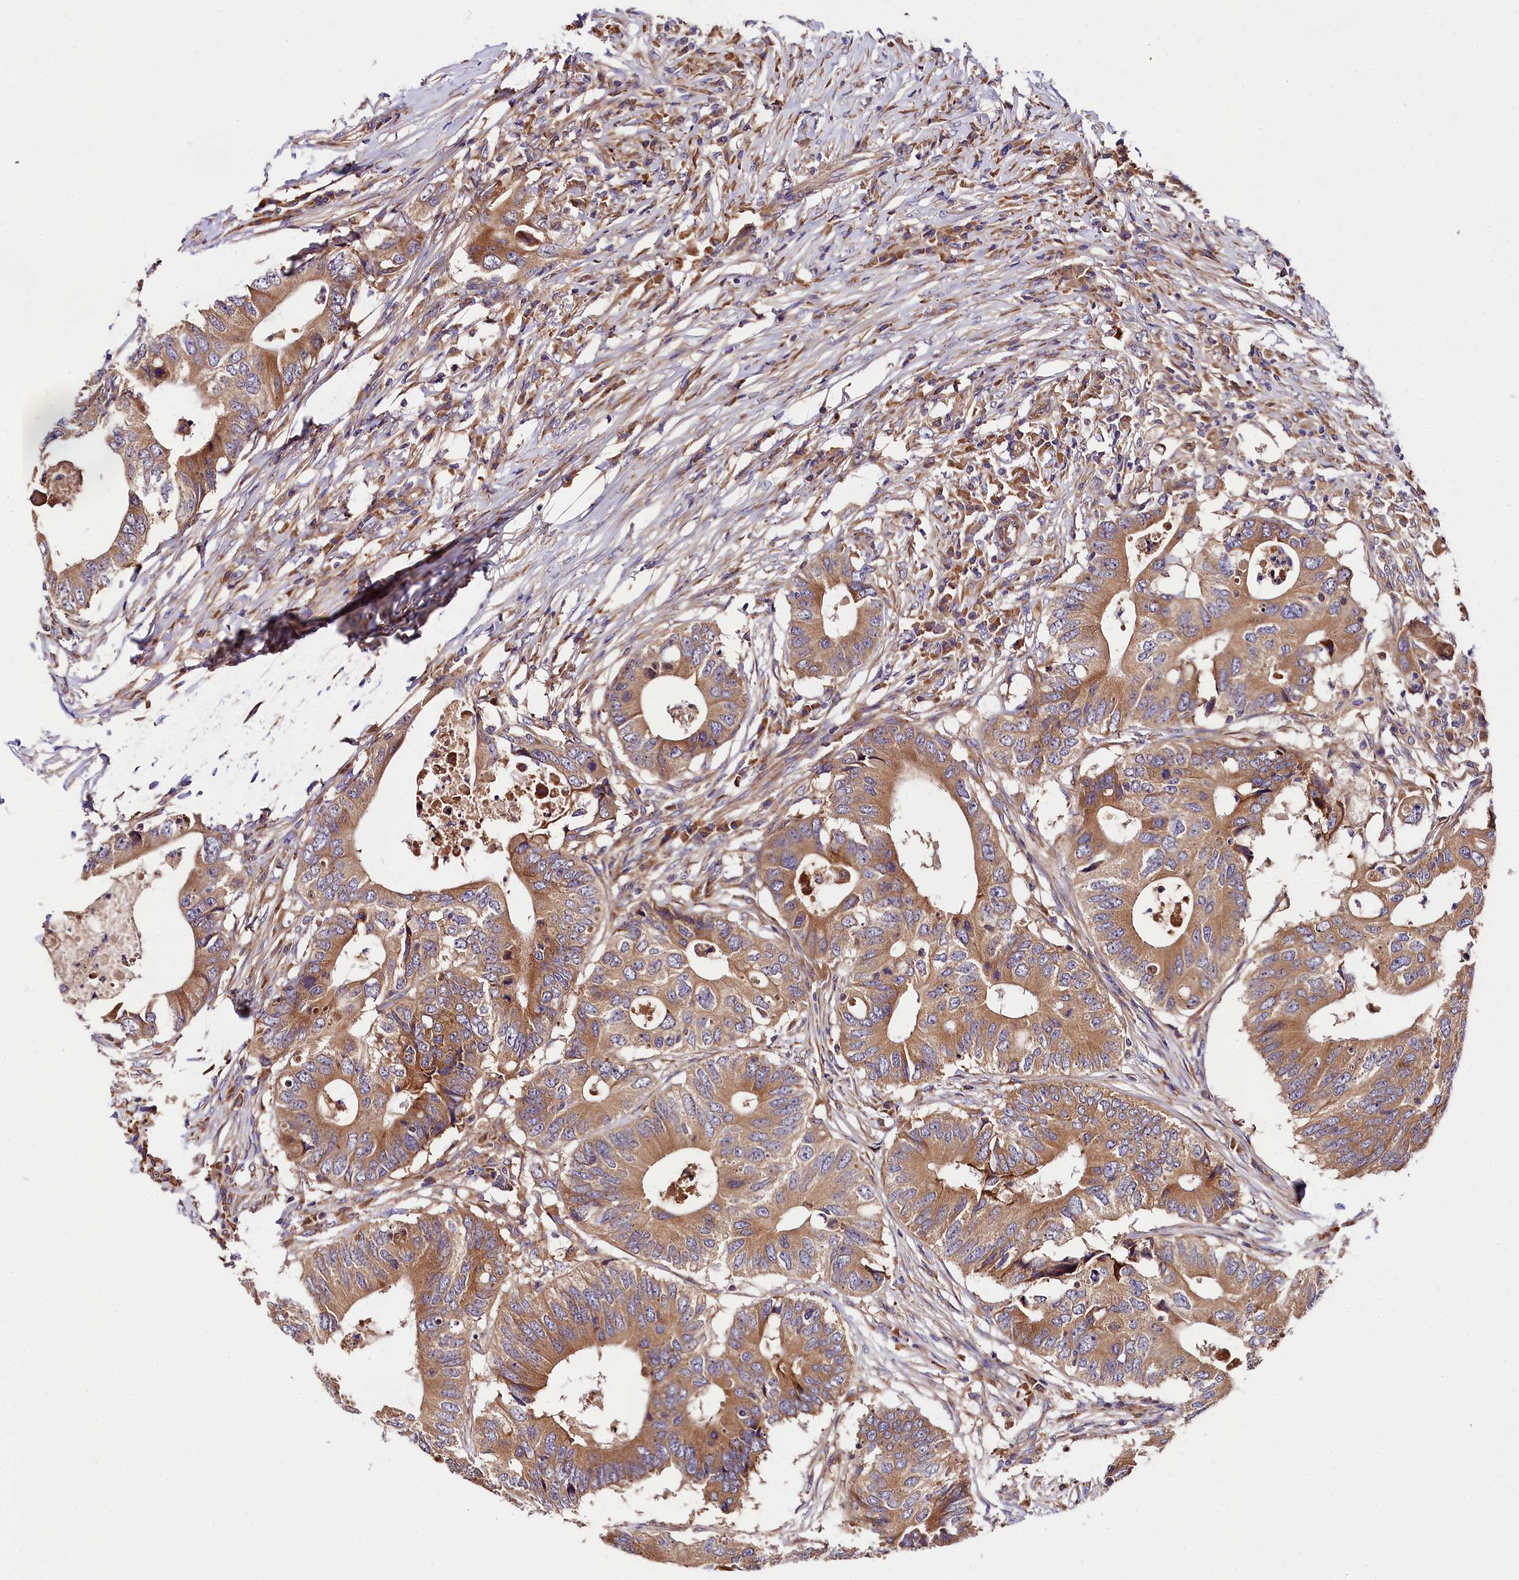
{"staining": {"intensity": "moderate", "quantity": ">75%", "location": "cytoplasmic/membranous"}, "tissue": "colorectal cancer", "cell_type": "Tumor cells", "image_type": "cancer", "snomed": [{"axis": "morphology", "description": "Adenocarcinoma, NOS"}, {"axis": "topography", "description": "Colon"}], "caption": "A photomicrograph of adenocarcinoma (colorectal) stained for a protein exhibits moderate cytoplasmic/membranous brown staining in tumor cells. The staining is performed using DAB (3,3'-diaminobenzidine) brown chromogen to label protein expression. The nuclei are counter-stained blue using hematoxylin.", "gene": "SPG11", "patient": {"sex": "male", "age": 71}}